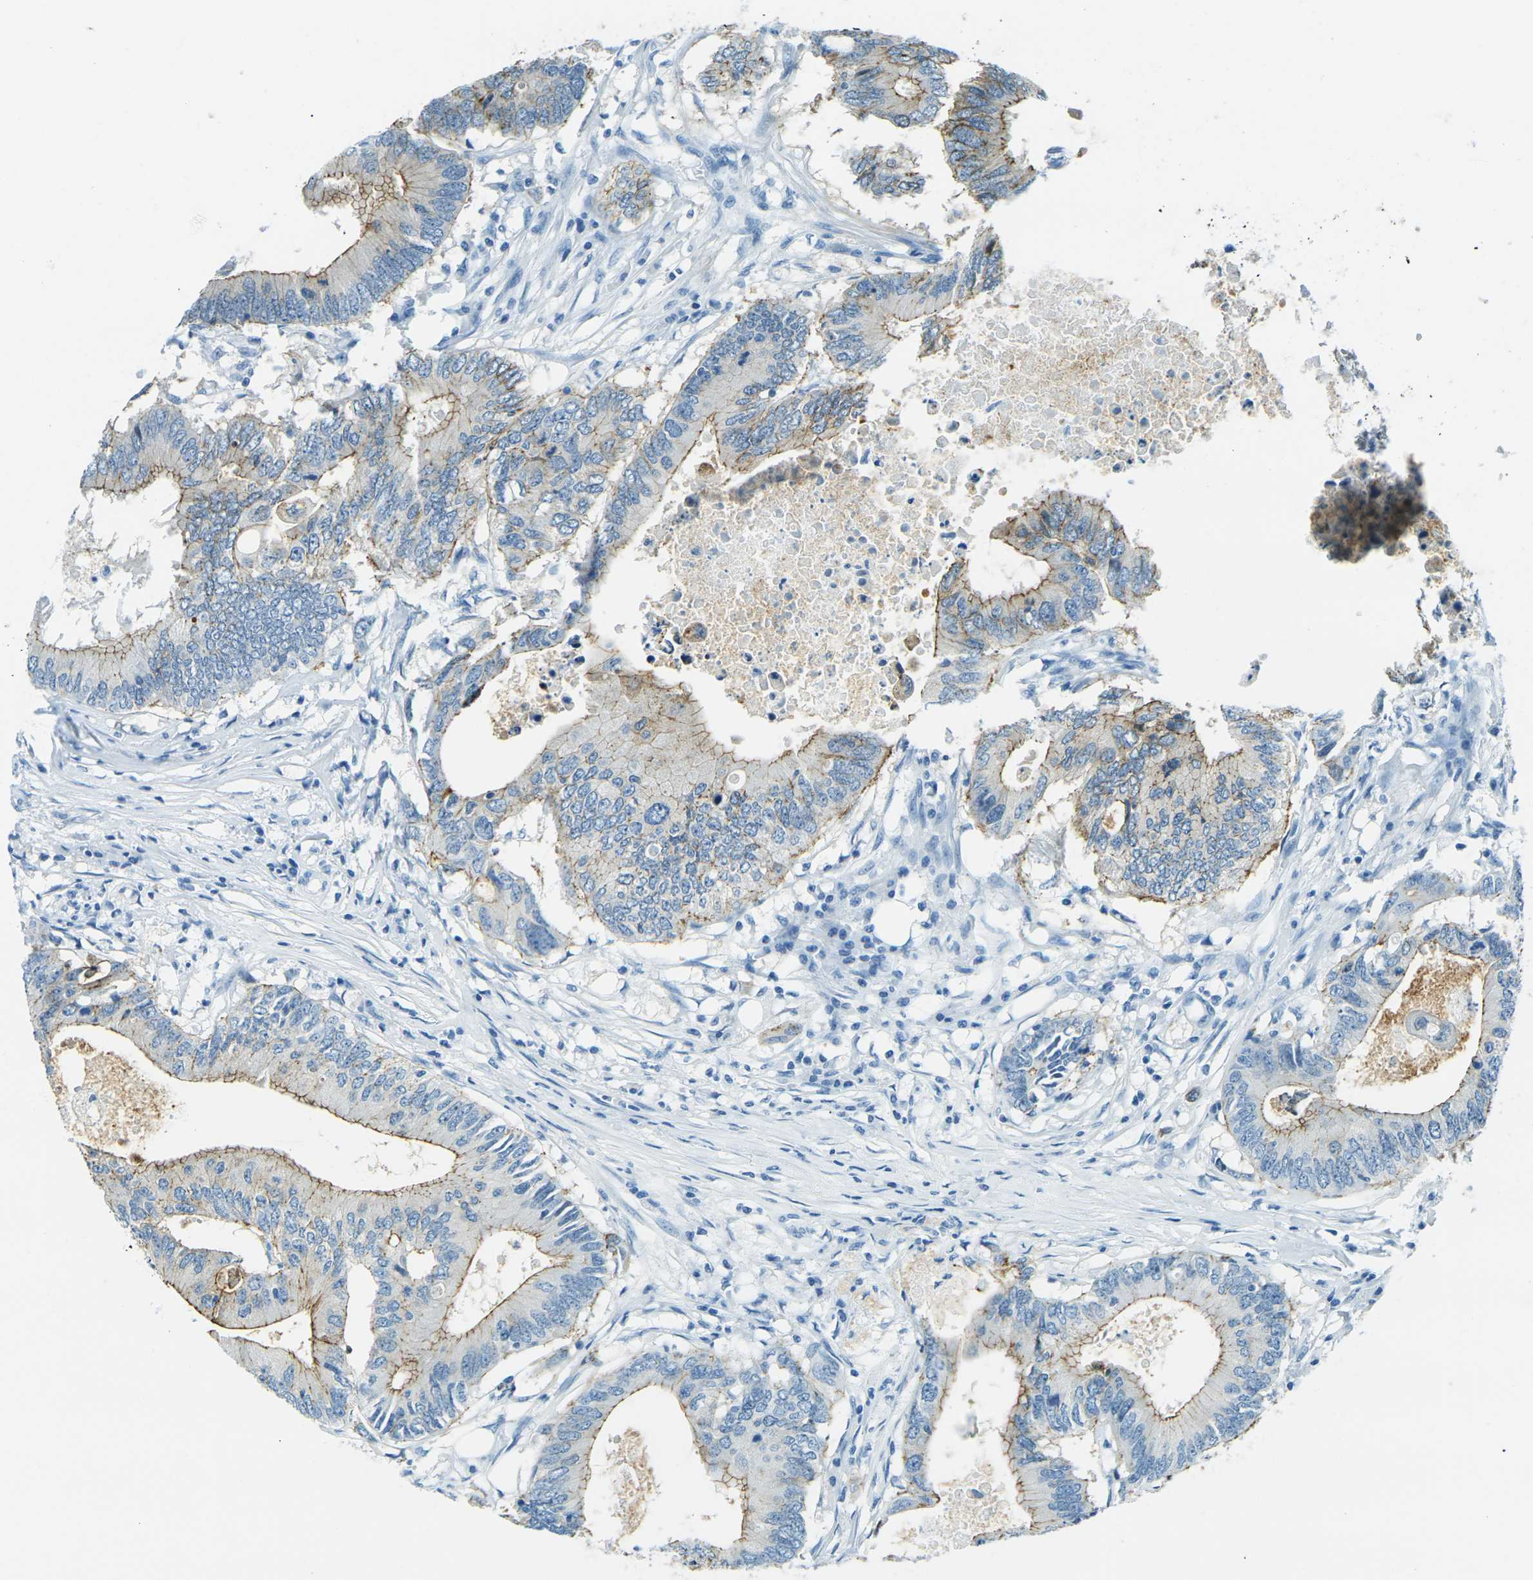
{"staining": {"intensity": "moderate", "quantity": "25%-75%", "location": "cytoplasmic/membranous"}, "tissue": "colorectal cancer", "cell_type": "Tumor cells", "image_type": "cancer", "snomed": [{"axis": "morphology", "description": "Adenocarcinoma, NOS"}, {"axis": "topography", "description": "Colon"}], "caption": "Colorectal cancer tissue displays moderate cytoplasmic/membranous expression in approximately 25%-75% of tumor cells Nuclei are stained in blue.", "gene": "OCLN", "patient": {"sex": "male", "age": 71}}